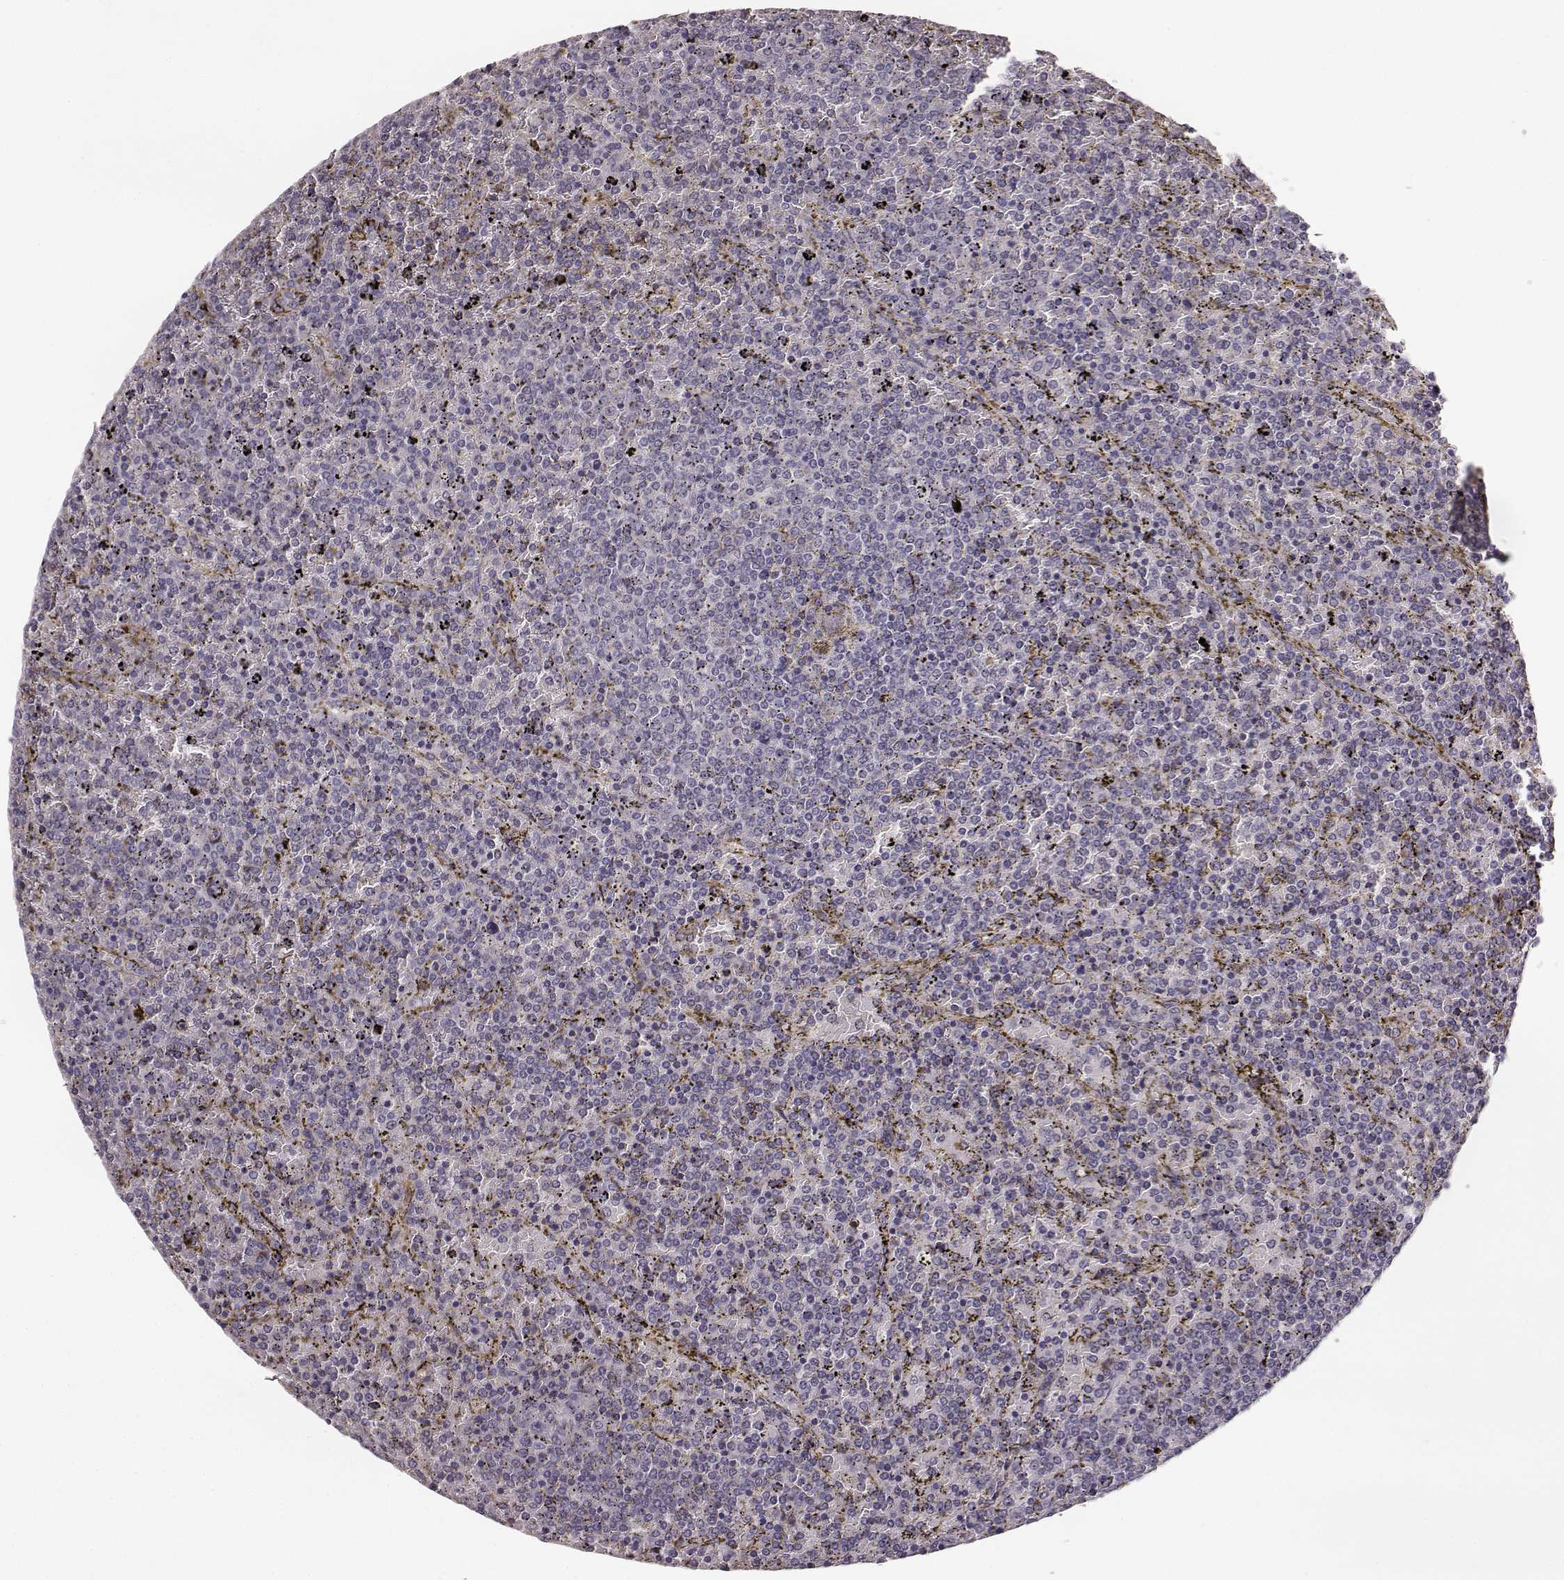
{"staining": {"intensity": "negative", "quantity": "none", "location": "none"}, "tissue": "lymphoma", "cell_type": "Tumor cells", "image_type": "cancer", "snomed": [{"axis": "morphology", "description": "Malignant lymphoma, non-Hodgkin's type, Low grade"}, {"axis": "topography", "description": "Spleen"}], "caption": "Micrograph shows no significant protein staining in tumor cells of malignant lymphoma, non-Hodgkin's type (low-grade). Nuclei are stained in blue.", "gene": "YJEFN3", "patient": {"sex": "female", "age": 77}}